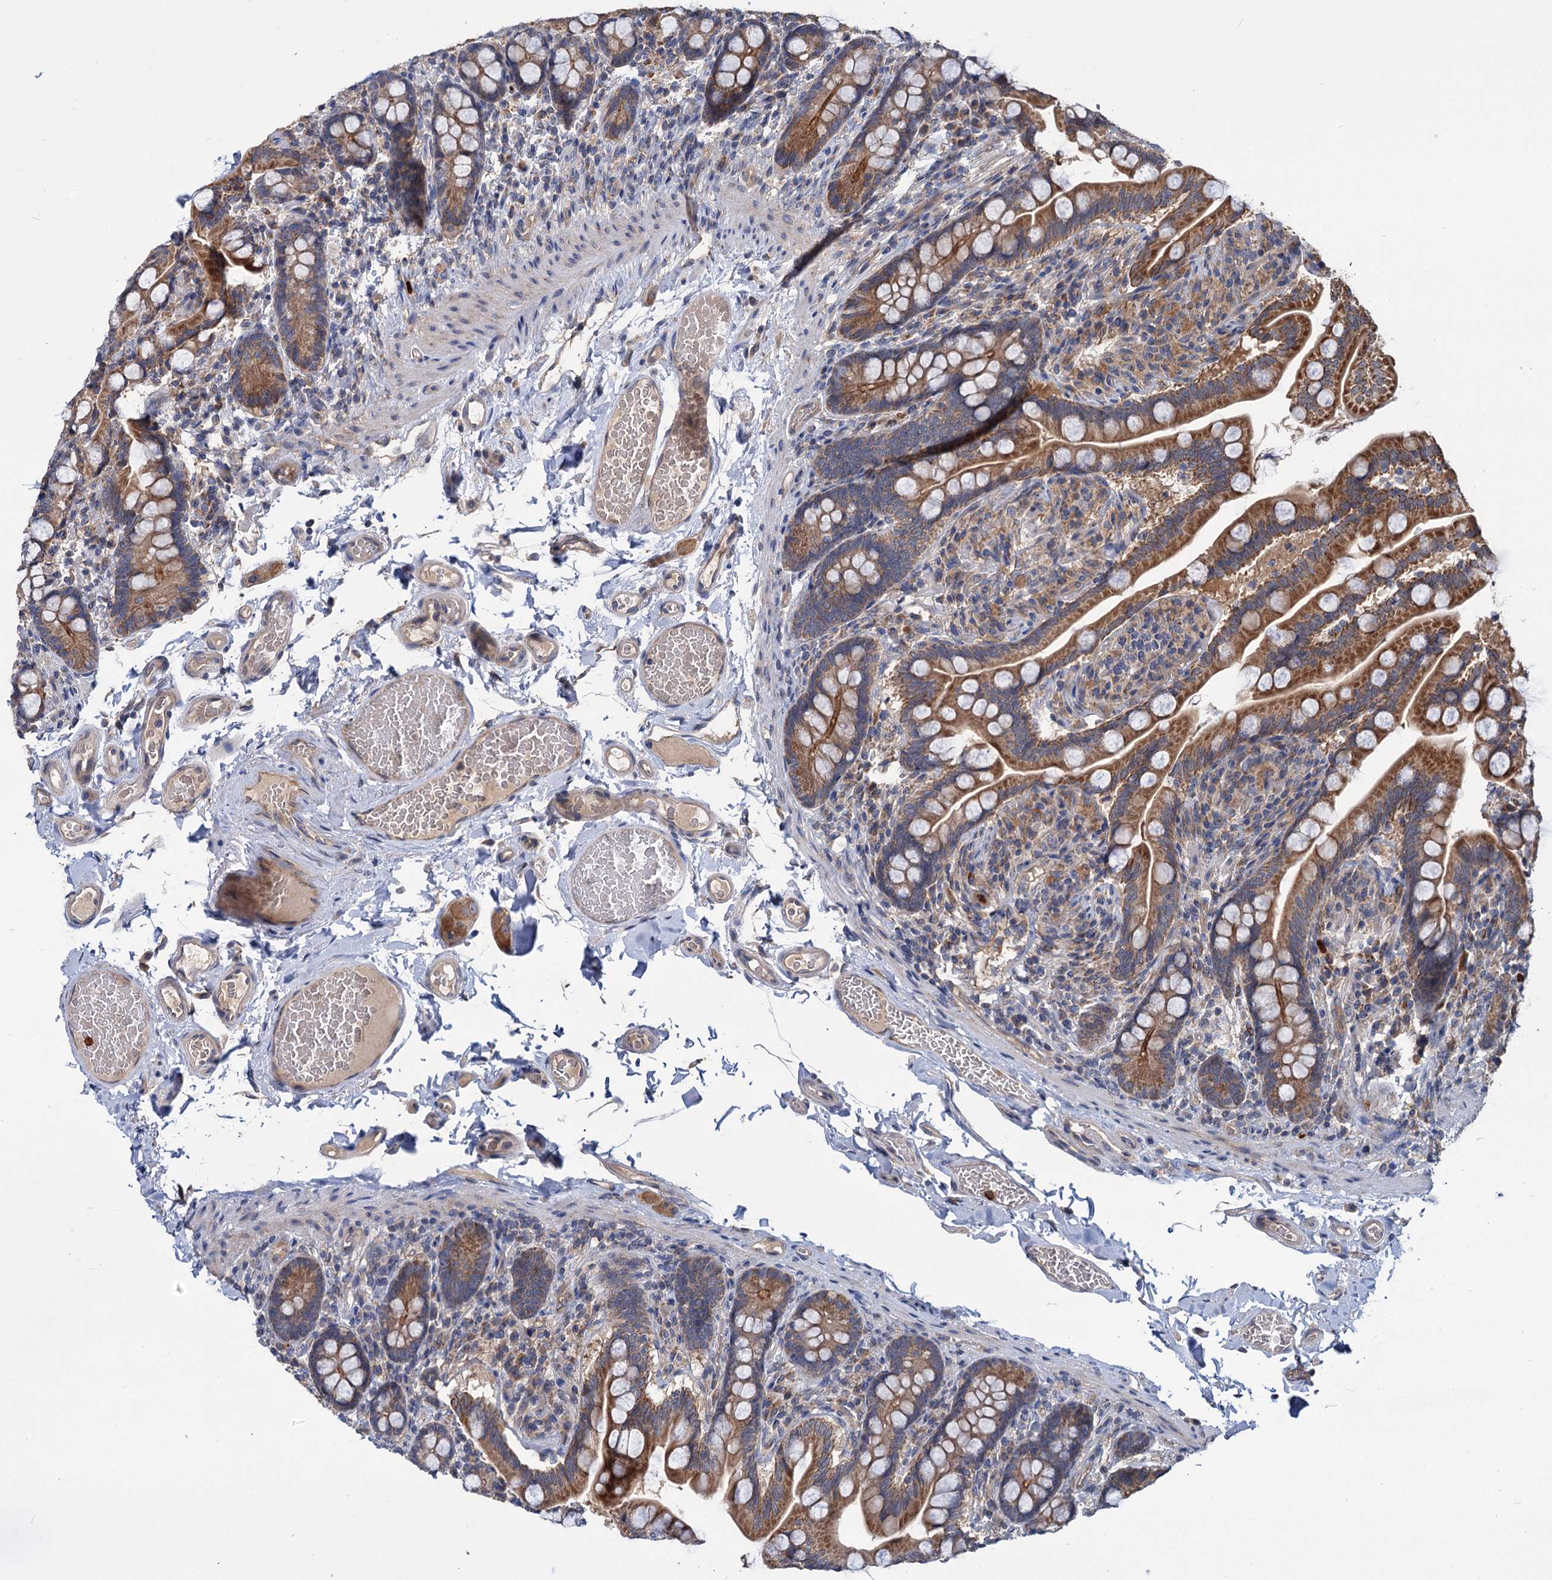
{"staining": {"intensity": "strong", "quantity": ">75%", "location": "cytoplasmic/membranous"}, "tissue": "small intestine", "cell_type": "Glandular cells", "image_type": "normal", "snomed": [{"axis": "morphology", "description": "Normal tissue, NOS"}, {"axis": "topography", "description": "Small intestine"}], "caption": "The photomicrograph exhibits immunohistochemical staining of benign small intestine. There is strong cytoplasmic/membranous staining is present in about >75% of glandular cells.", "gene": "DYNC2H1", "patient": {"sex": "female", "age": 64}}